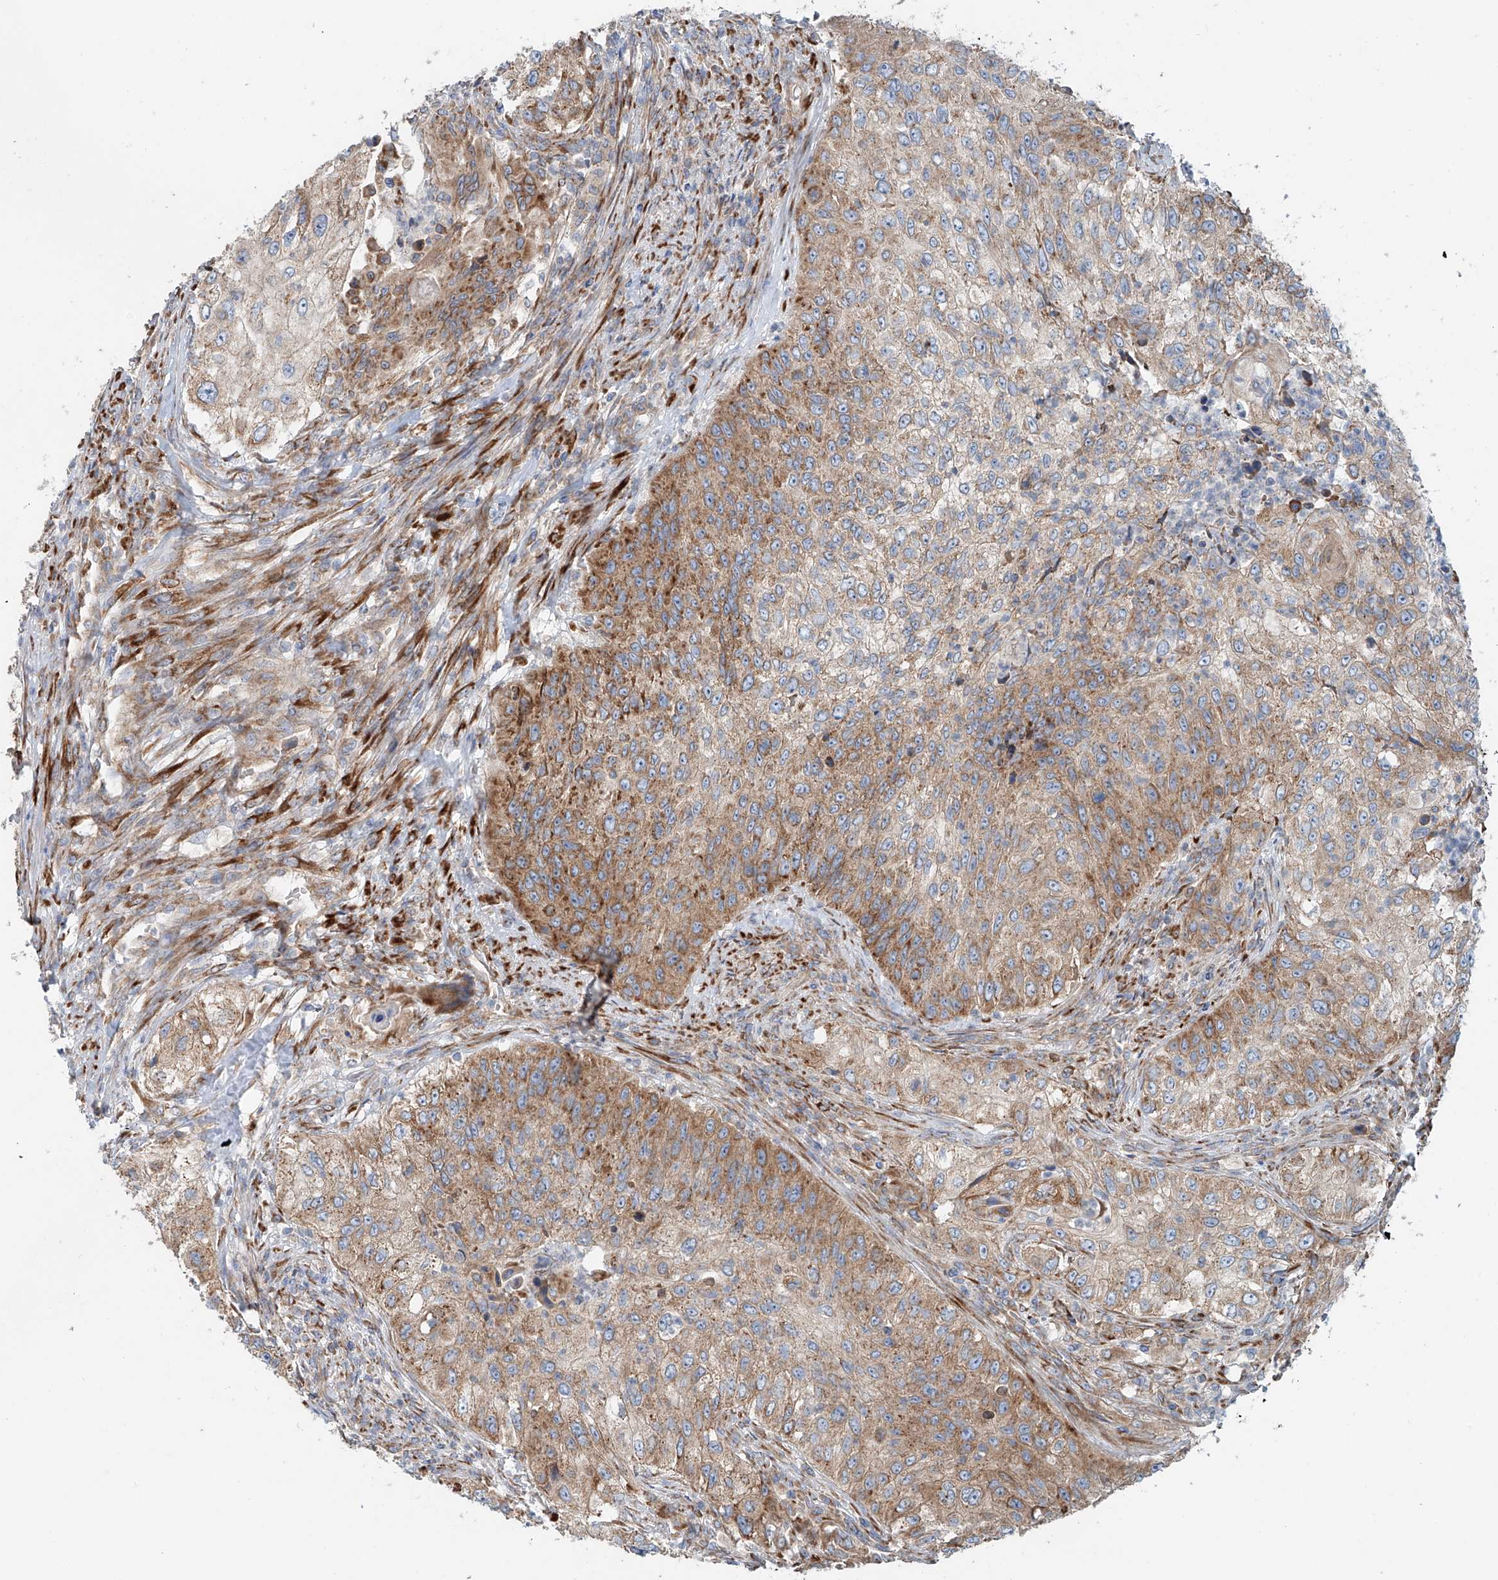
{"staining": {"intensity": "moderate", "quantity": ">75%", "location": "cytoplasmic/membranous"}, "tissue": "urothelial cancer", "cell_type": "Tumor cells", "image_type": "cancer", "snomed": [{"axis": "morphology", "description": "Urothelial carcinoma, High grade"}, {"axis": "topography", "description": "Urinary bladder"}], "caption": "A medium amount of moderate cytoplasmic/membranous positivity is seen in about >75% of tumor cells in urothelial cancer tissue.", "gene": "SNAP29", "patient": {"sex": "female", "age": 60}}